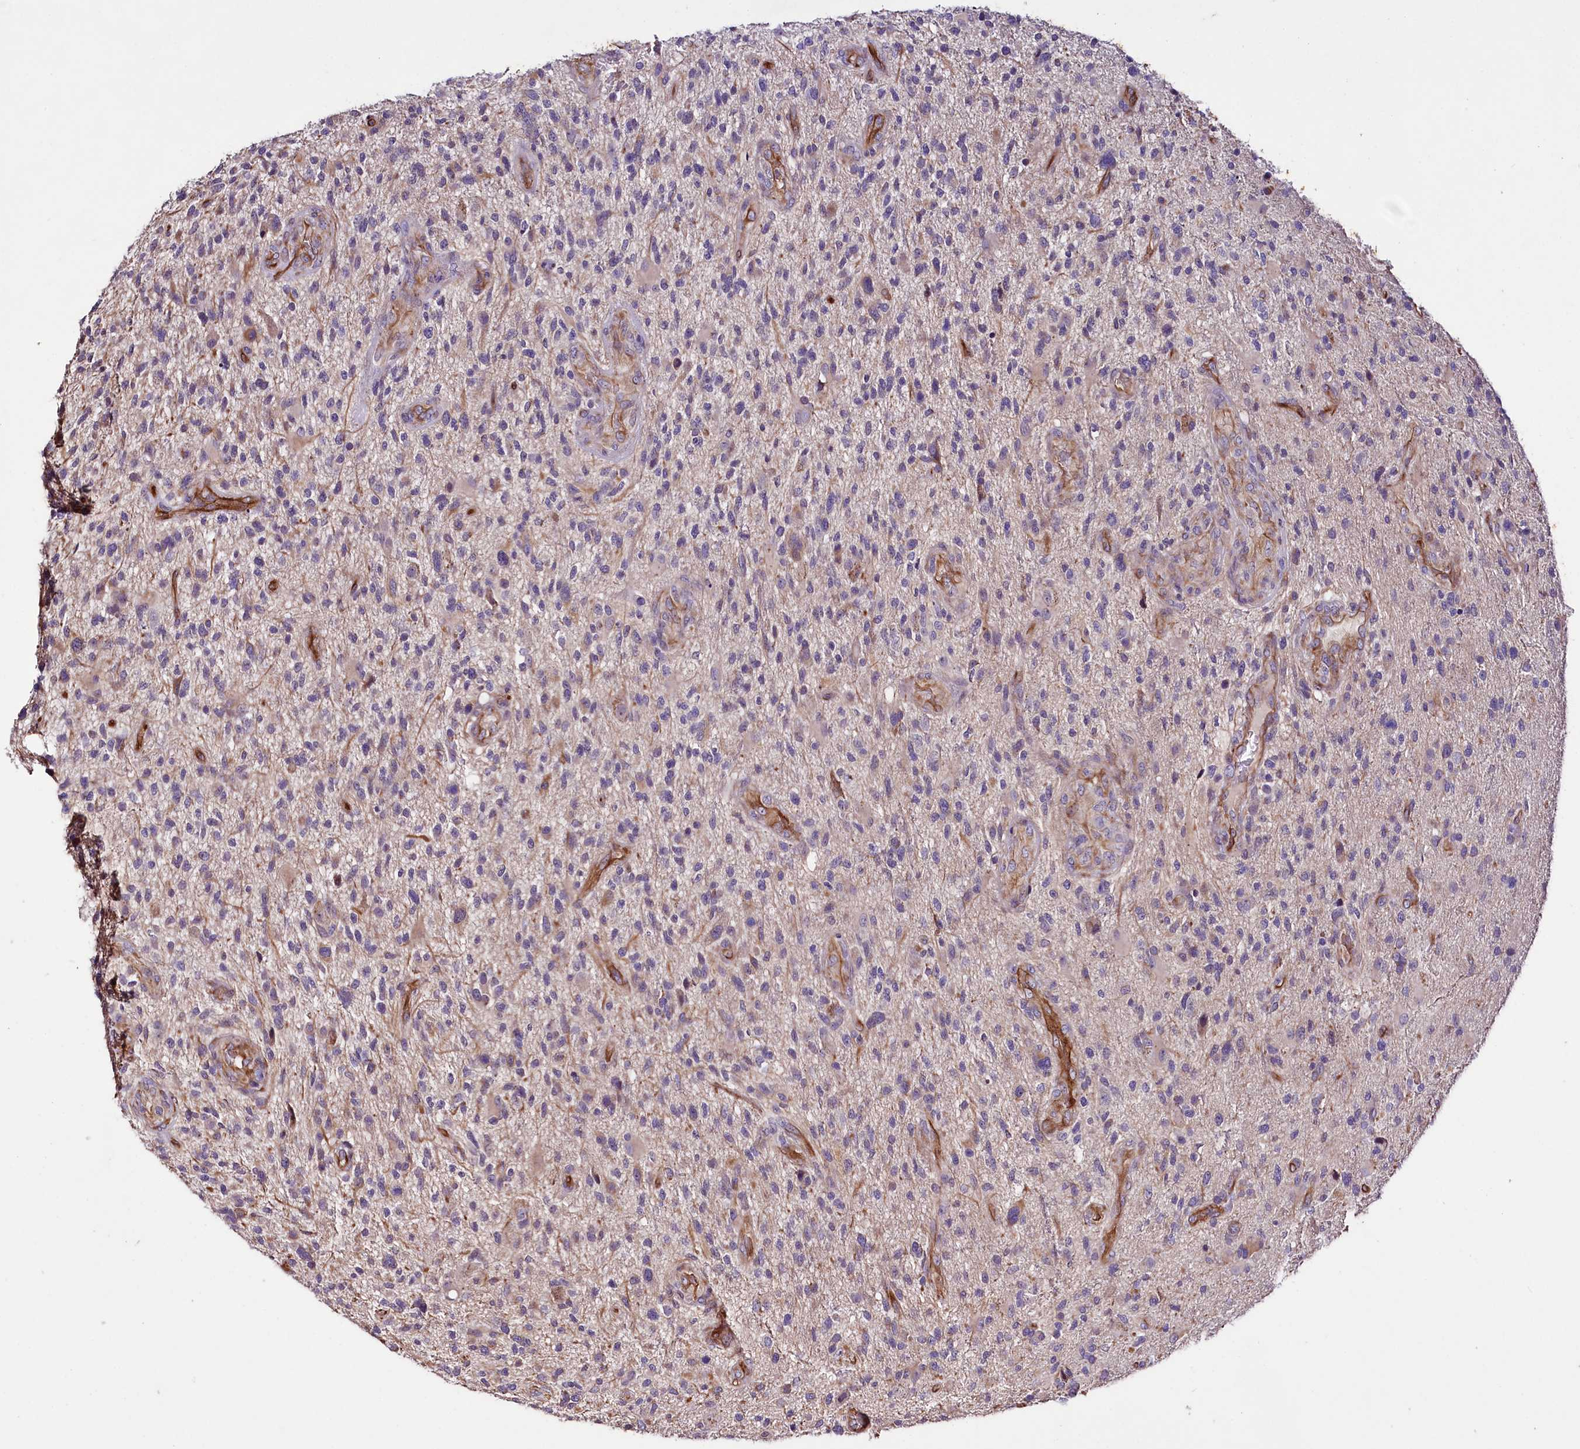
{"staining": {"intensity": "negative", "quantity": "none", "location": "none"}, "tissue": "glioma", "cell_type": "Tumor cells", "image_type": "cancer", "snomed": [{"axis": "morphology", "description": "Glioma, malignant, High grade"}, {"axis": "topography", "description": "Brain"}], "caption": "An immunohistochemistry histopathology image of malignant glioma (high-grade) is shown. There is no staining in tumor cells of malignant glioma (high-grade).", "gene": "SLC7A1", "patient": {"sex": "male", "age": 47}}